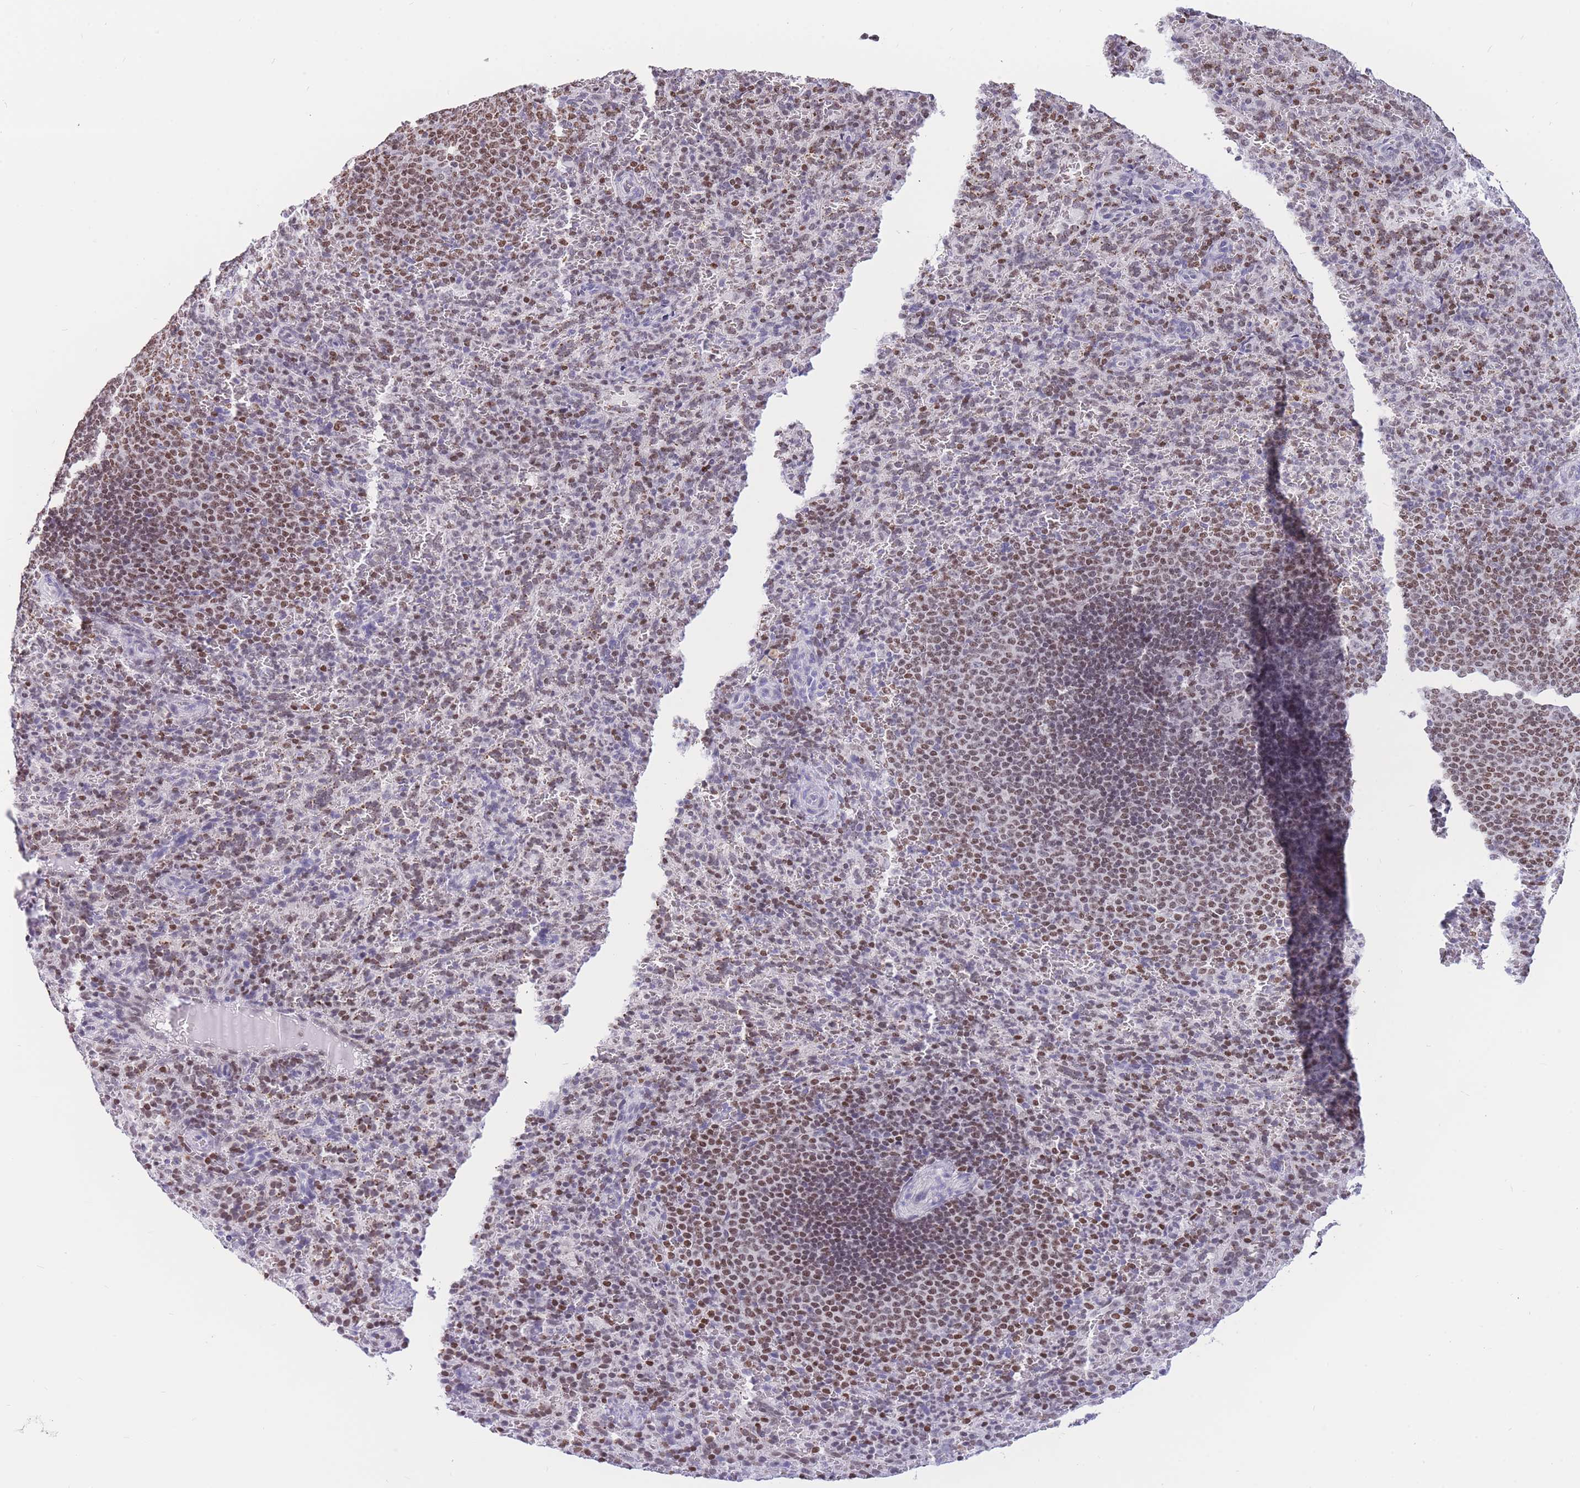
{"staining": {"intensity": "weak", "quantity": "25%-75%", "location": "nuclear"}, "tissue": "spleen", "cell_type": "Cells in red pulp", "image_type": "normal", "snomed": [{"axis": "morphology", "description": "Normal tissue, NOS"}, {"axis": "topography", "description": "Spleen"}], "caption": "The histopathology image exhibits a brown stain indicating the presence of a protein in the nuclear of cells in red pulp in spleen.", "gene": "HMGN1", "patient": {"sex": "female", "age": 21}}